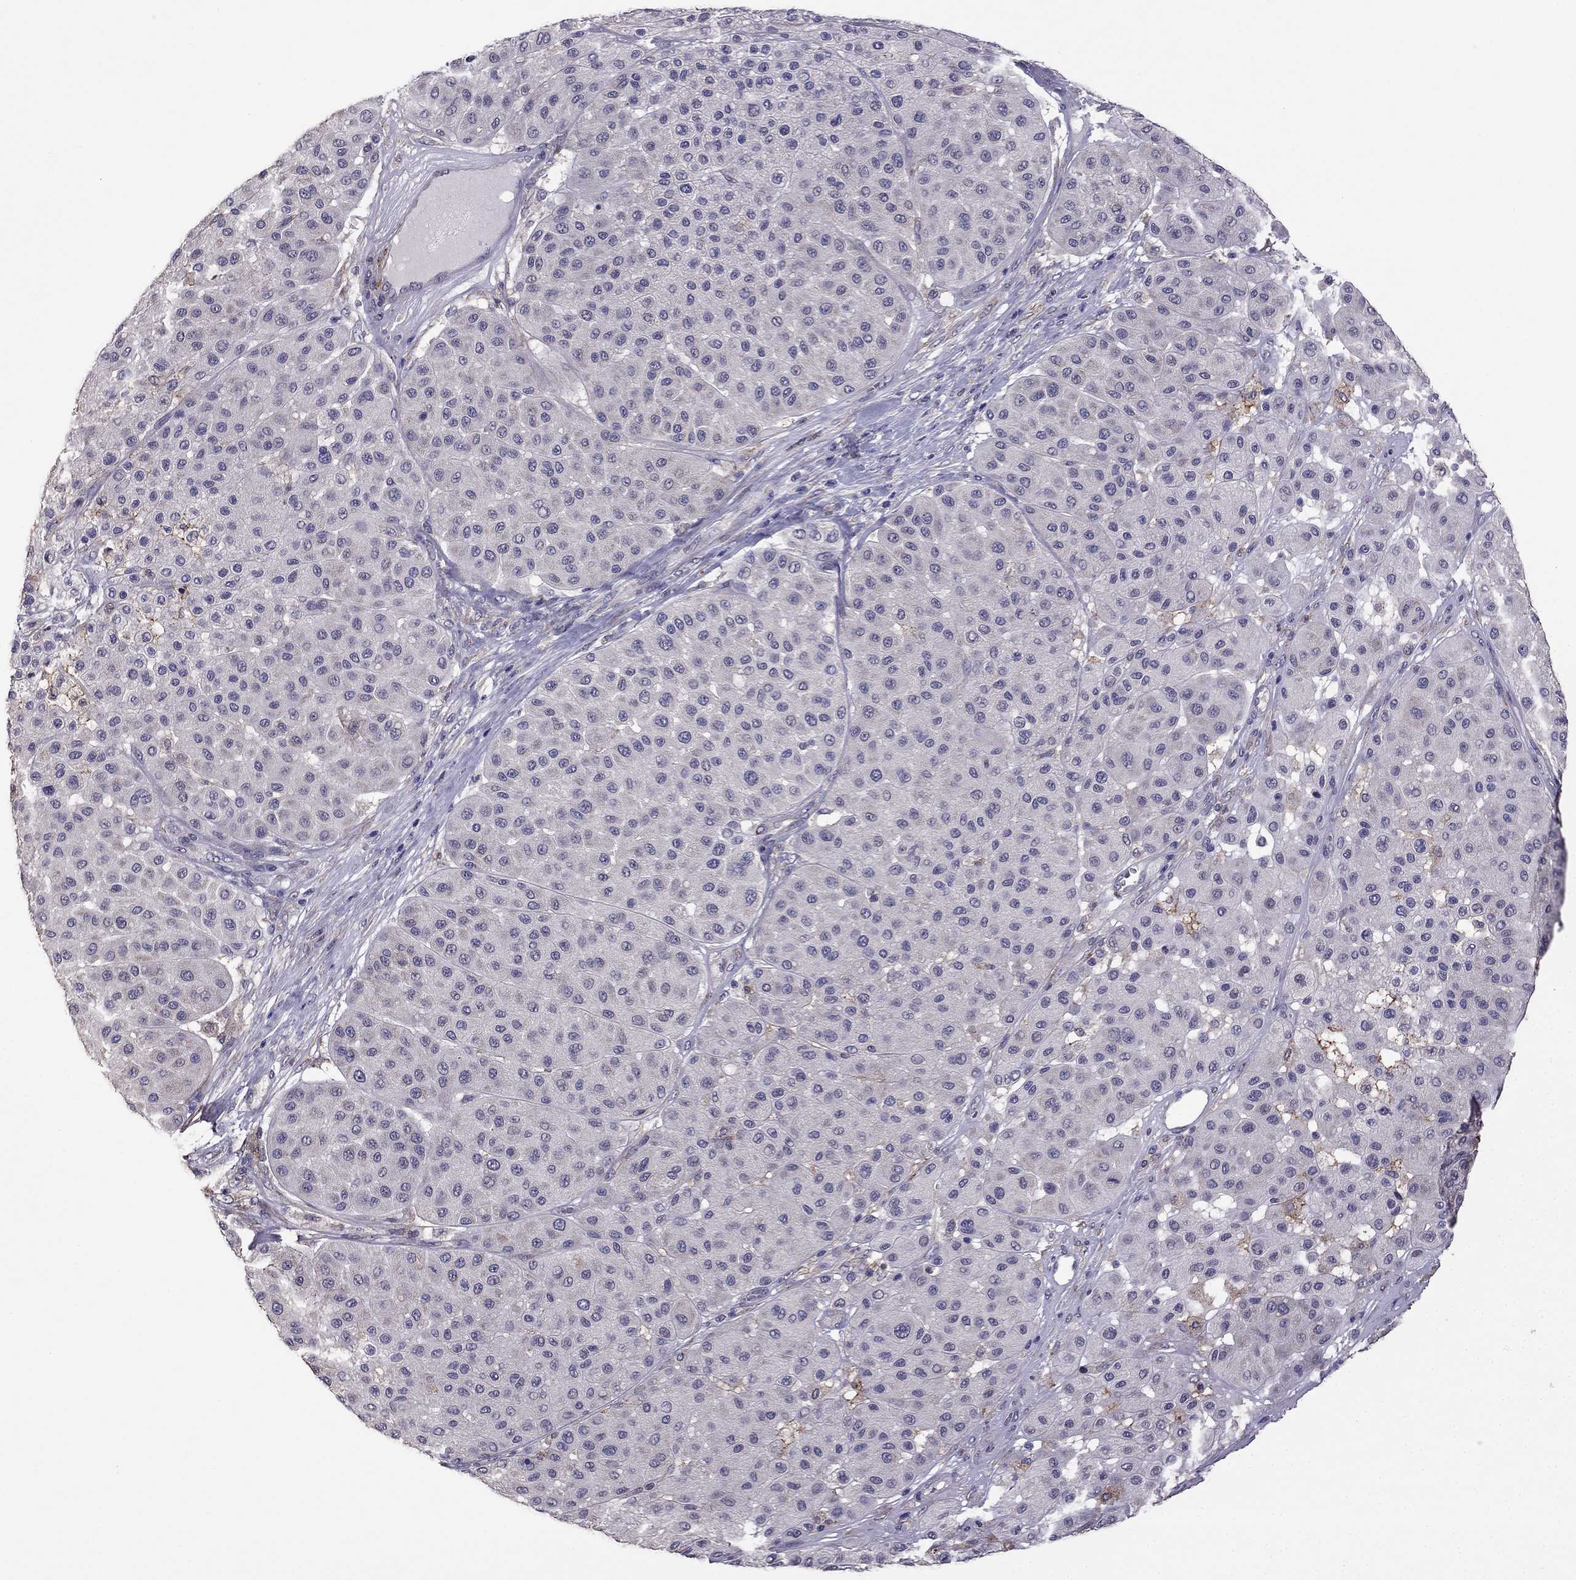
{"staining": {"intensity": "negative", "quantity": "none", "location": "none"}, "tissue": "melanoma", "cell_type": "Tumor cells", "image_type": "cancer", "snomed": [{"axis": "morphology", "description": "Malignant melanoma, Metastatic site"}, {"axis": "topography", "description": "Smooth muscle"}], "caption": "Human melanoma stained for a protein using immunohistochemistry (IHC) demonstrates no positivity in tumor cells.", "gene": "CDH9", "patient": {"sex": "male", "age": 41}}